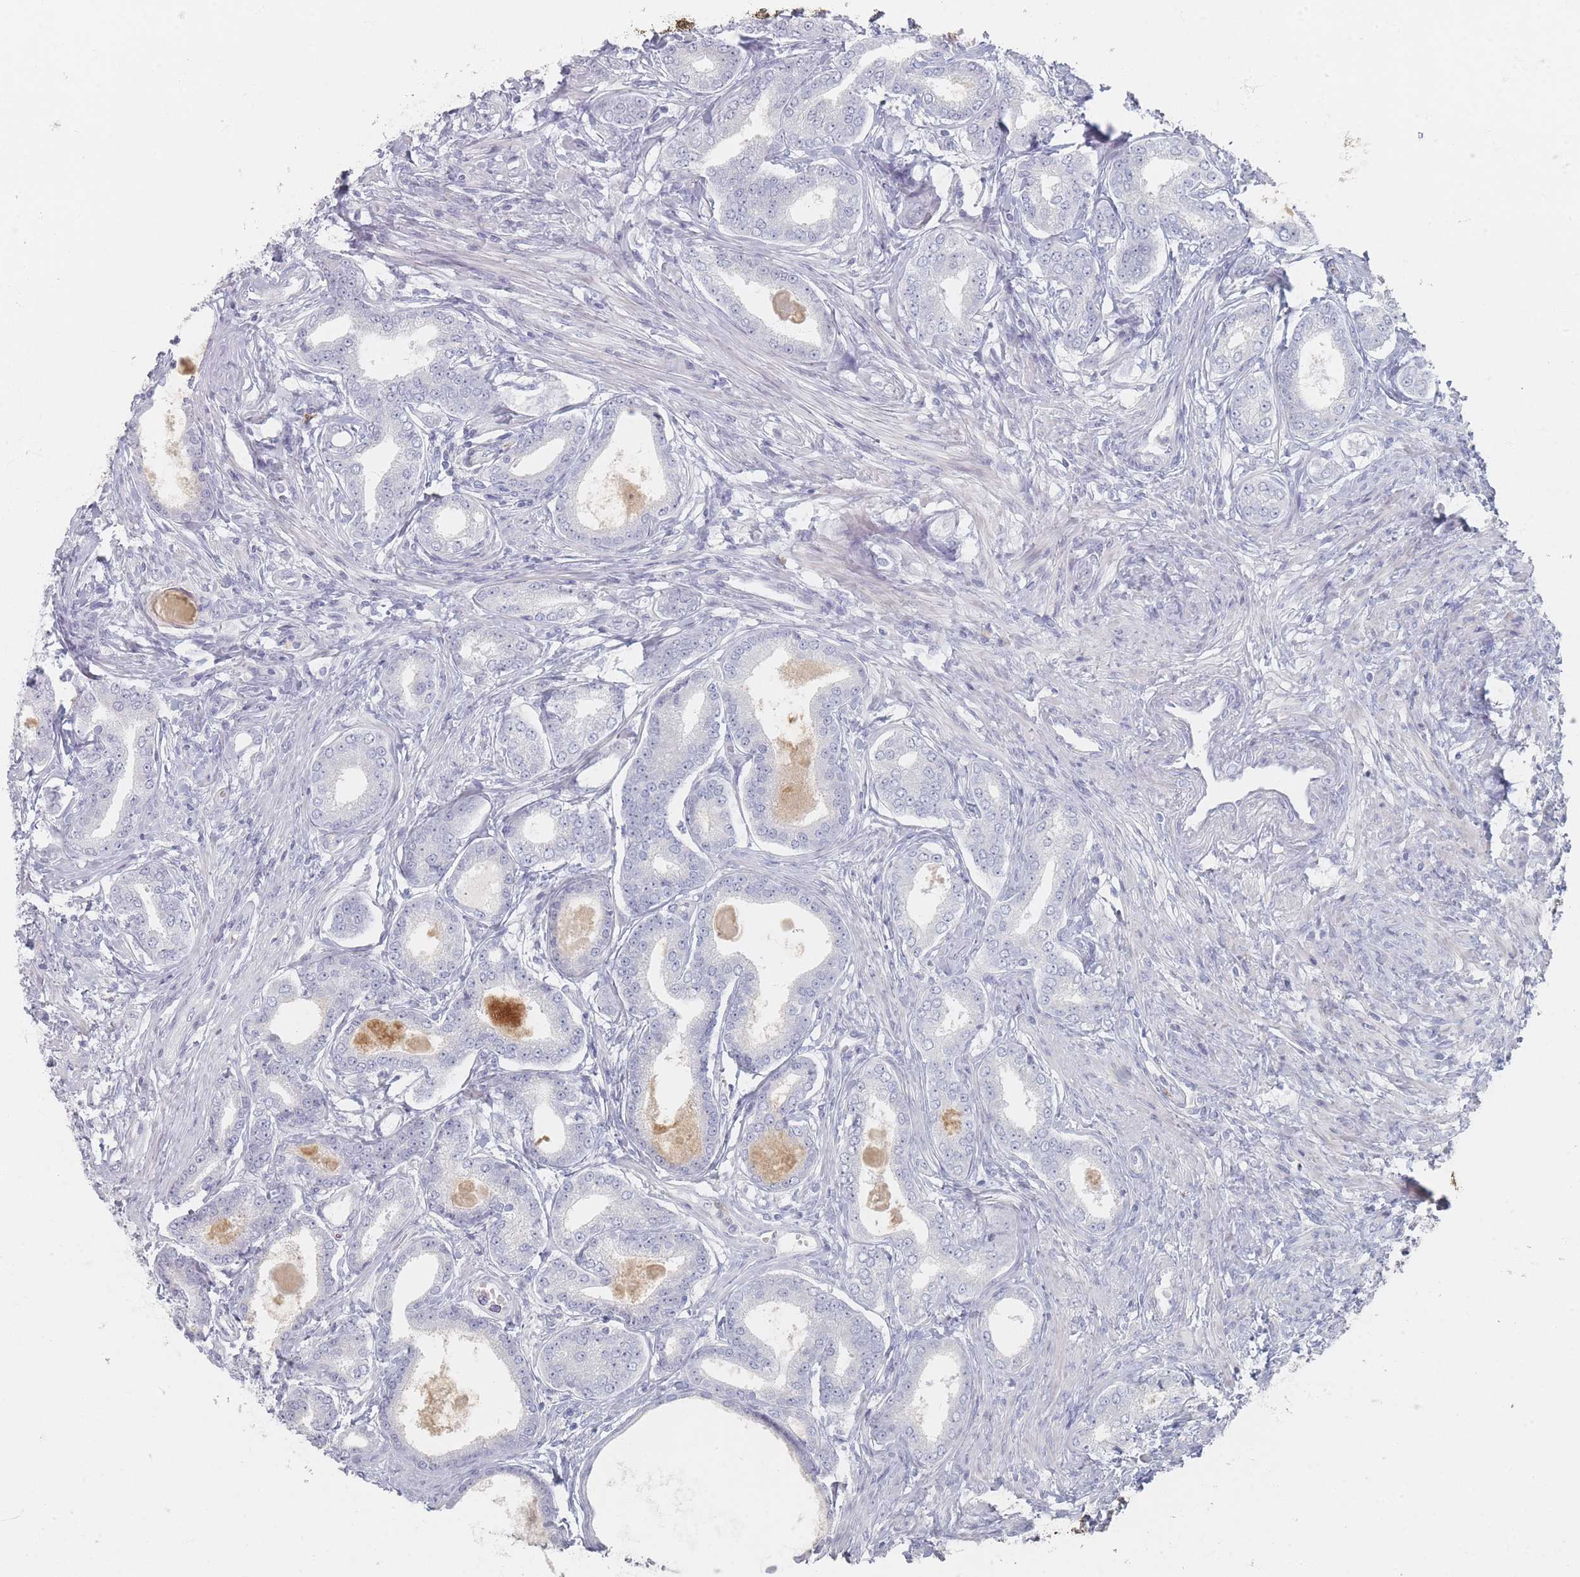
{"staining": {"intensity": "negative", "quantity": "none", "location": "none"}, "tissue": "prostate cancer", "cell_type": "Tumor cells", "image_type": "cancer", "snomed": [{"axis": "morphology", "description": "Adenocarcinoma, High grade"}, {"axis": "topography", "description": "Prostate"}], "caption": "Immunohistochemistry image of neoplastic tissue: human prostate cancer stained with DAB demonstrates no significant protein expression in tumor cells.", "gene": "CD37", "patient": {"sex": "male", "age": 69}}